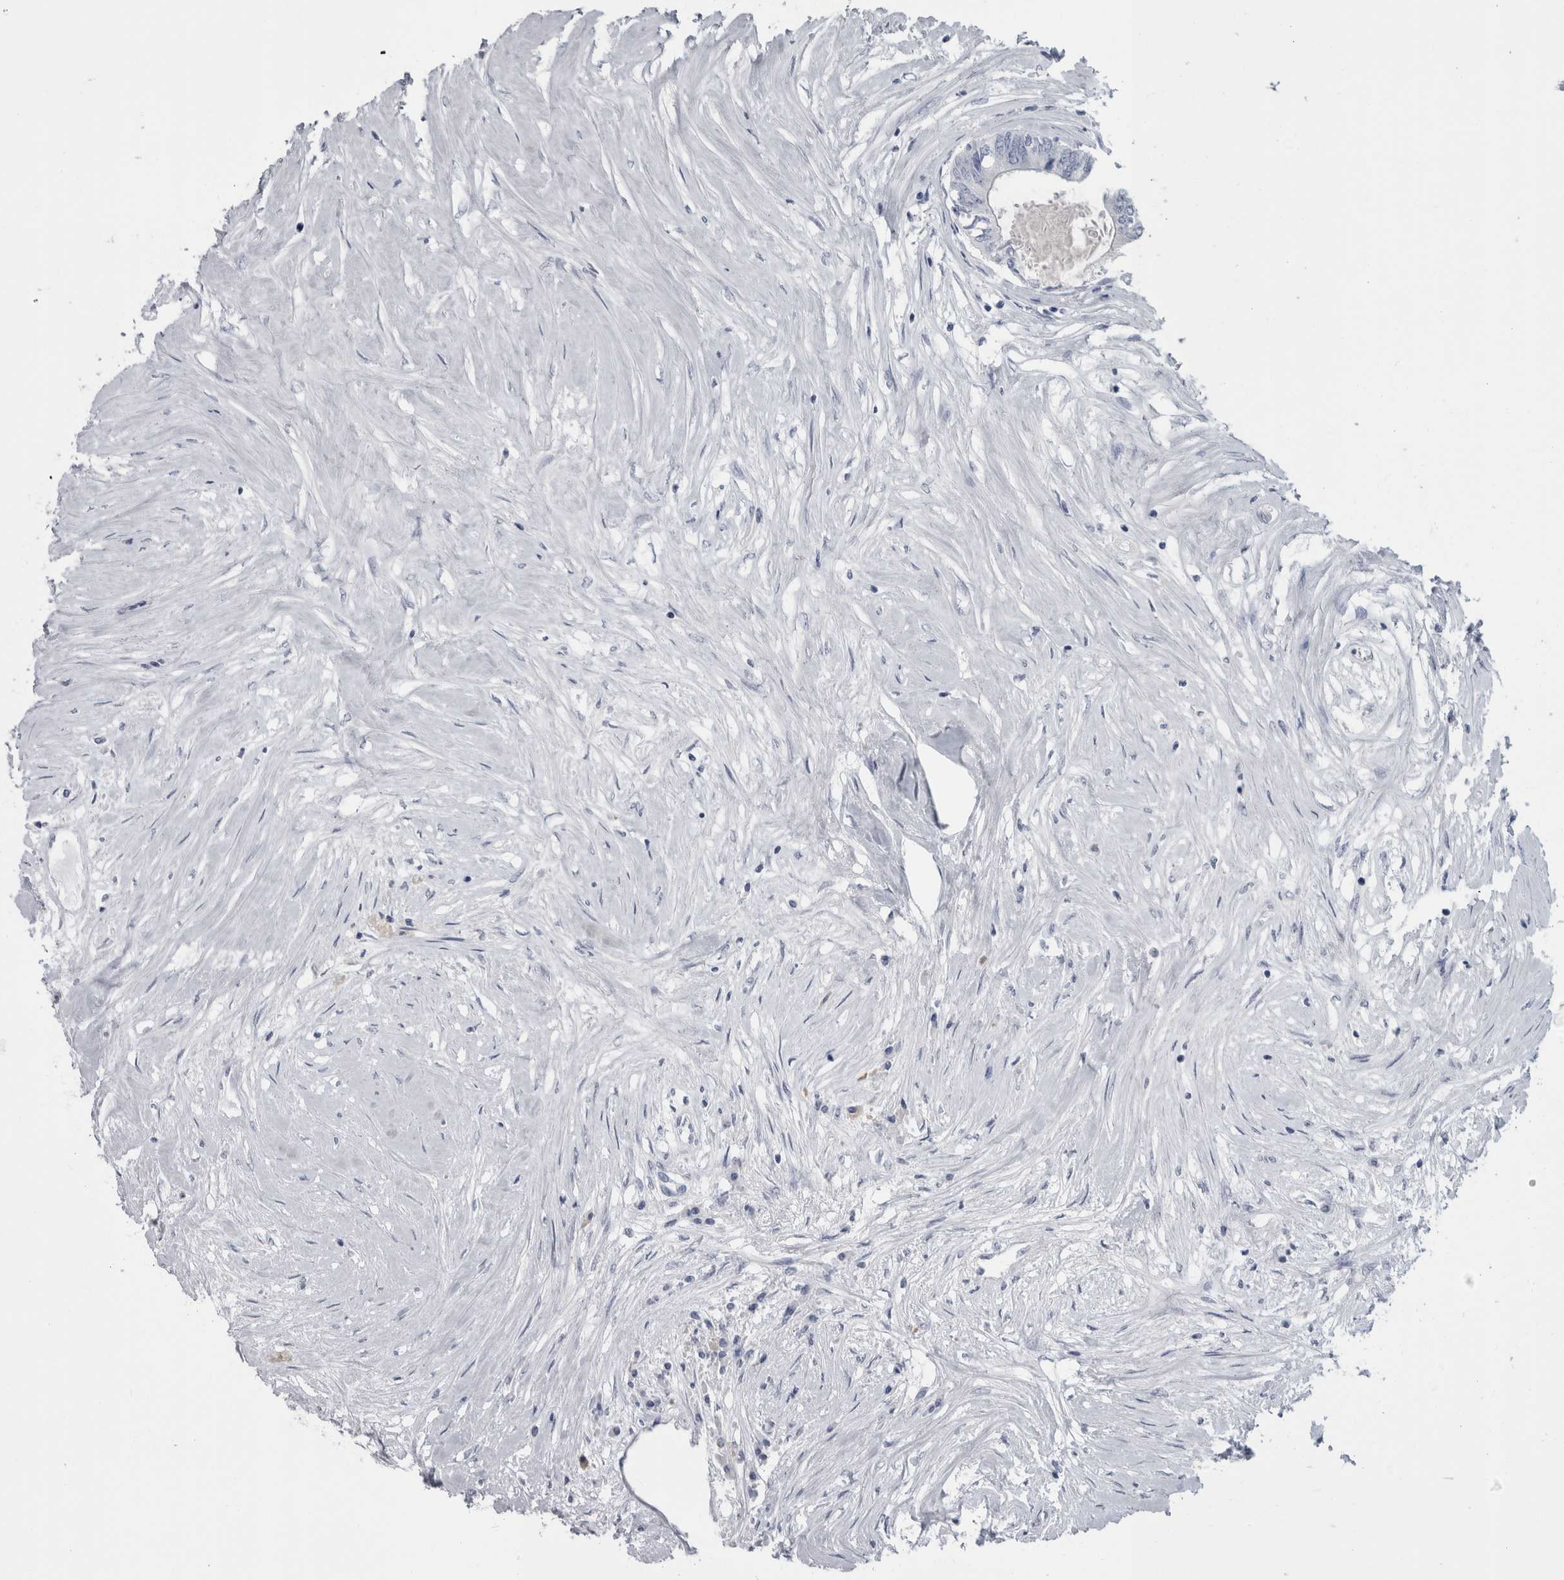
{"staining": {"intensity": "negative", "quantity": "none", "location": "none"}, "tissue": "colorectal cancer", "cell_type": "Tumor cells", "image_type": "cancer", "snomed": [{"axis": "morphology", "description": "Adenocarcinoma, NOS"}, {"axis": "topography", "description": "Rectum"}], "caption": "Colorectal cancer stained for a protein using immunohistochemistry (IHC) demonstrates no expression tumor cells.", "gene": "PTH", "patient": {"sex": "male", "age": 63}}